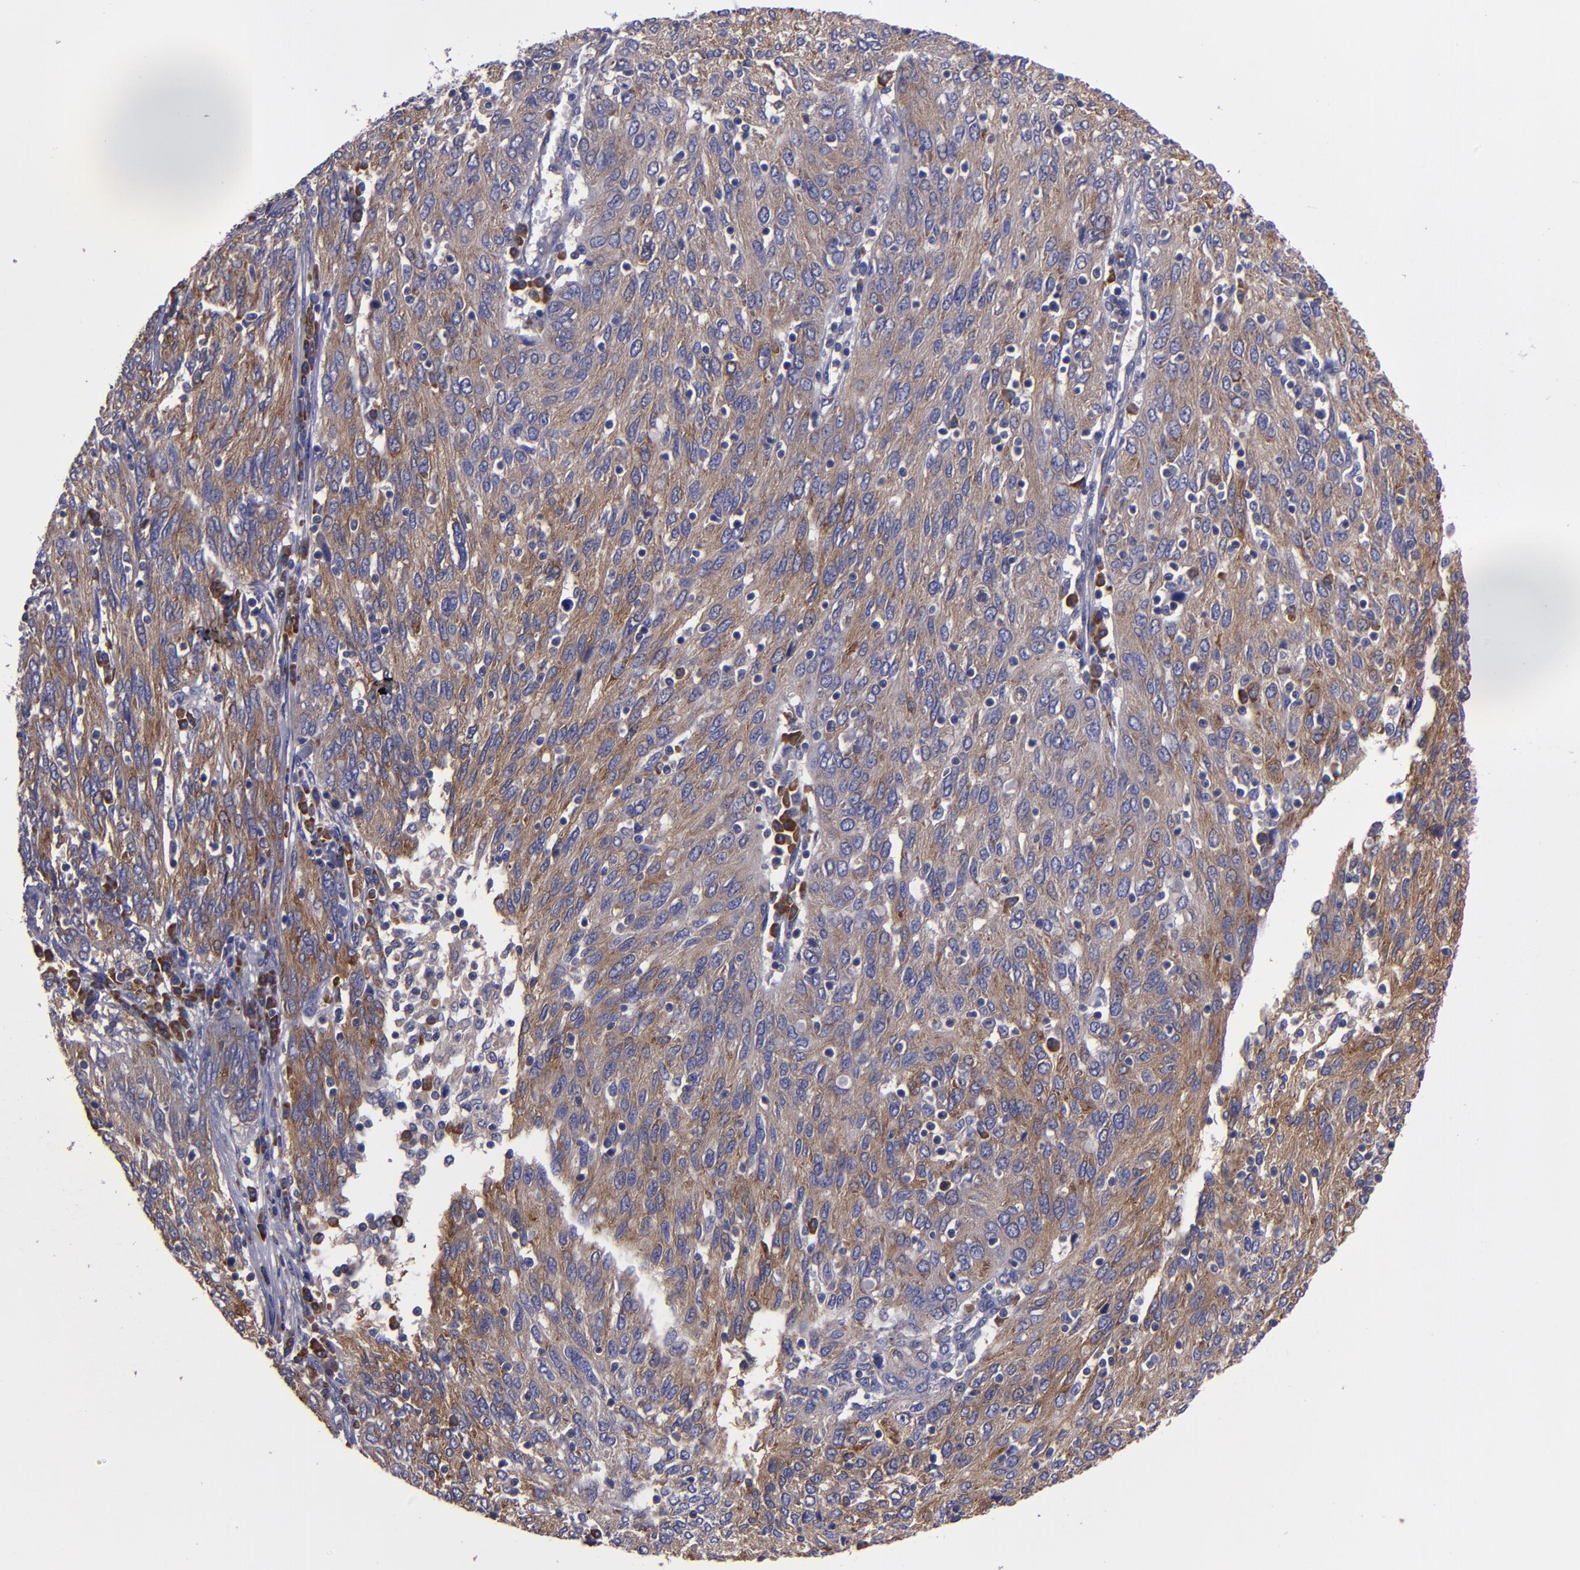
{"staining": {"intensity": "weak", "quantity": ">75%", "location": "cytoplasmic/membranous"}, "tissue": "ovarian cancer", "cell_type": "Tumor cells", "image_type": "cancer", "snomed": [{"axis": "morphology", "description": "Carcinoma, endometroid"}, {"axis": "topography", "description": "Ovary"}], "caption": "An immunohistochemistry (IHC) image of tumor tissue is shown. Protein staining in brown highlights weak cytoplasmic/membranous positivity in endometroid carcinoma (ovarian) within tumor cells.", "gene": "CARS1", "patient": {"sex": "female", "age": 50}}